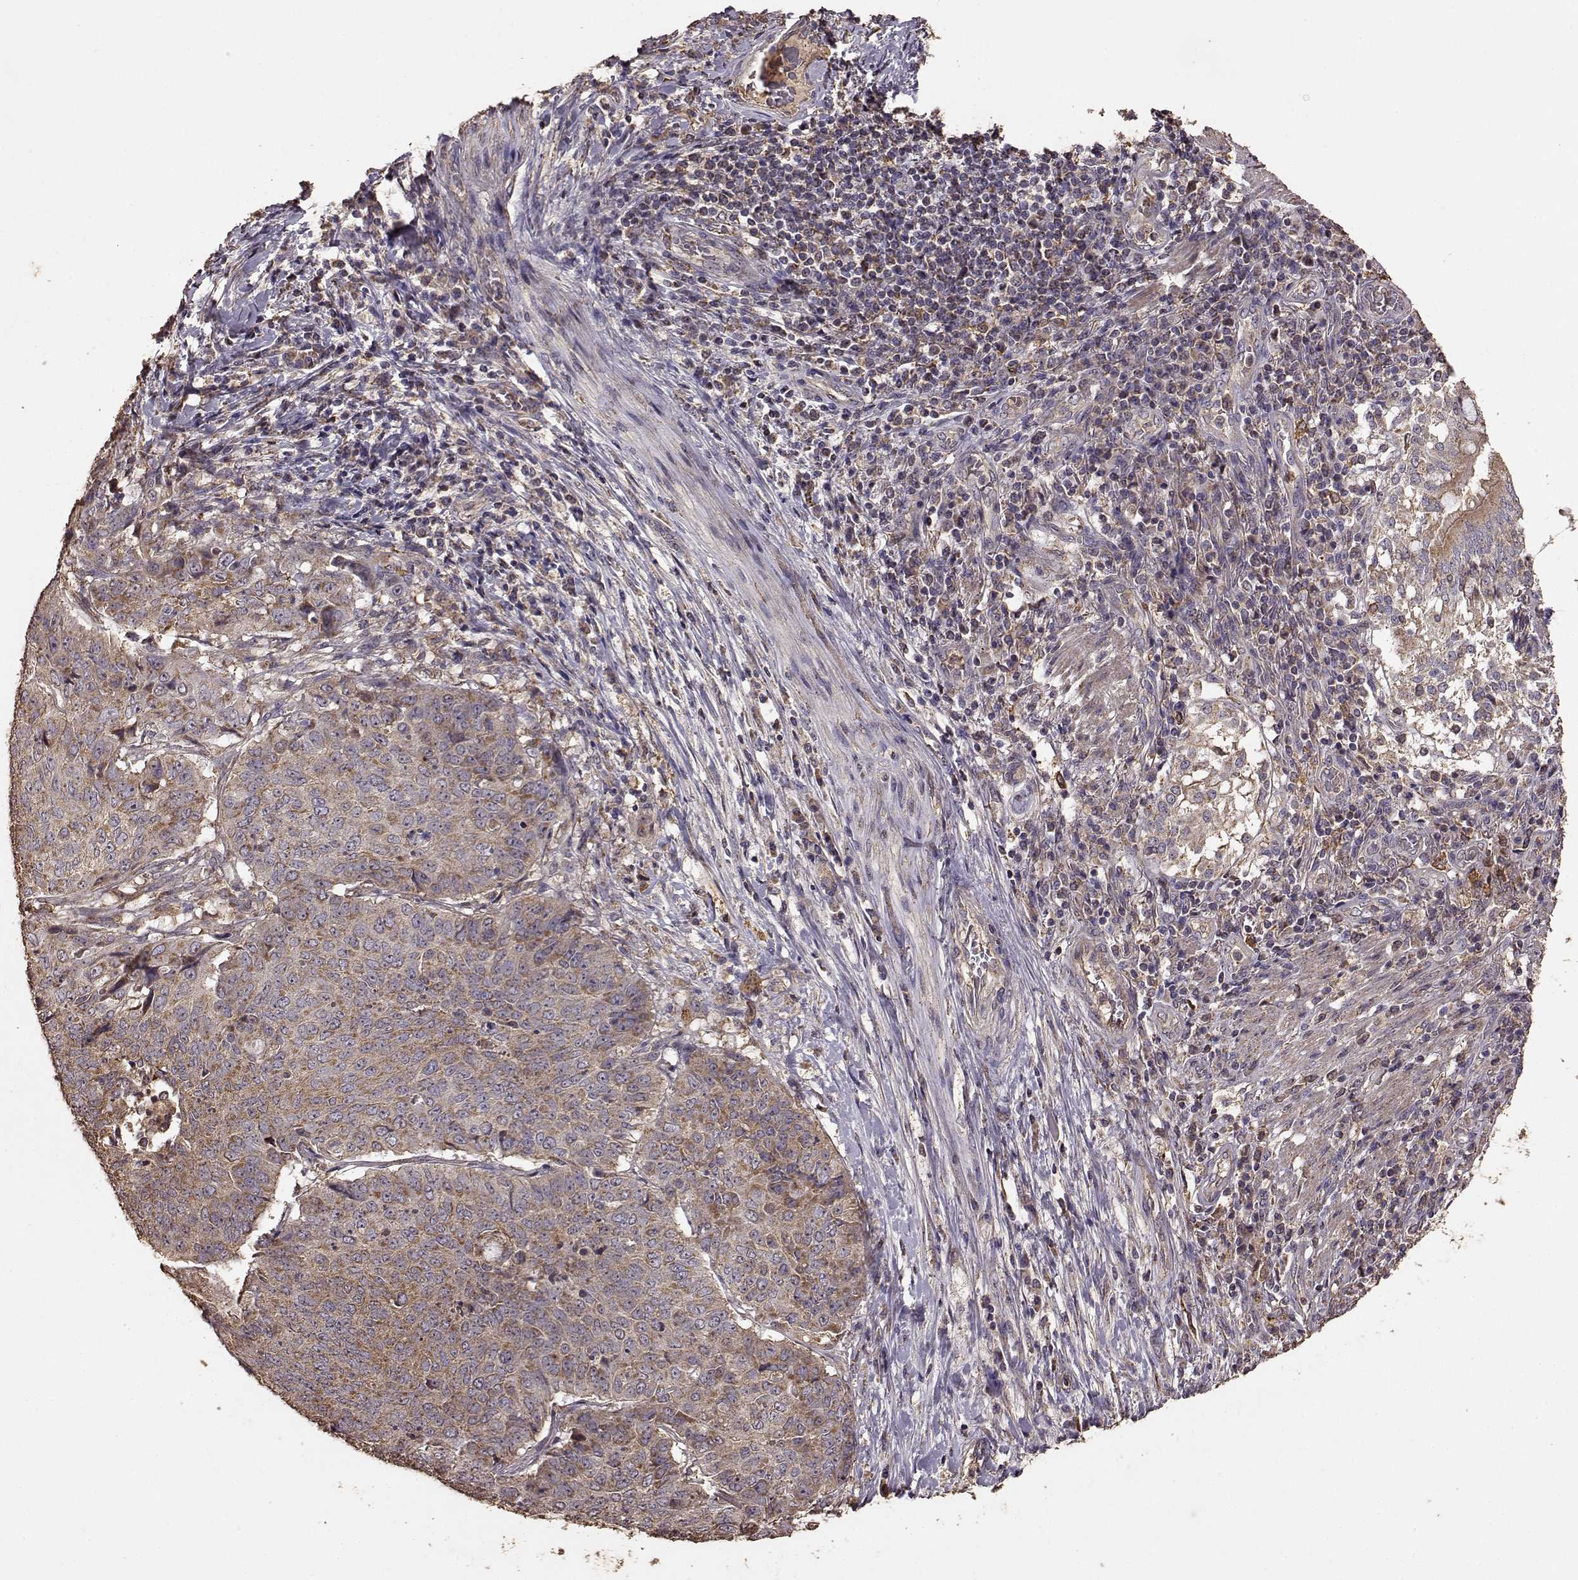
{"staining": {"intensity": "moderate", "quantity": ">75%", "location": "cytoplasmic/membranous"}, "tissue": "lung cancer", "cell_type": "Tumor cells", "image_type": "cancer", "snomed": [{"axis": "morphology", "description": "Normal tissue, NOS"}, {"axis": "morphology", "description": "Squamous cell carcinoma, NOS"}, {"axis": "topography", "description": "Bronchus"}, {"axis": "topography", "description": "Lung"}], "caption": "Human squamous cell carcinoma (lung) stained for a protein (brown) reveals moderate cytoplasmic/membranous positive expression in approximately >75% of tumor cells.", "gene": "PTGES2", "patient": {"sex": "male", "age": 64}}